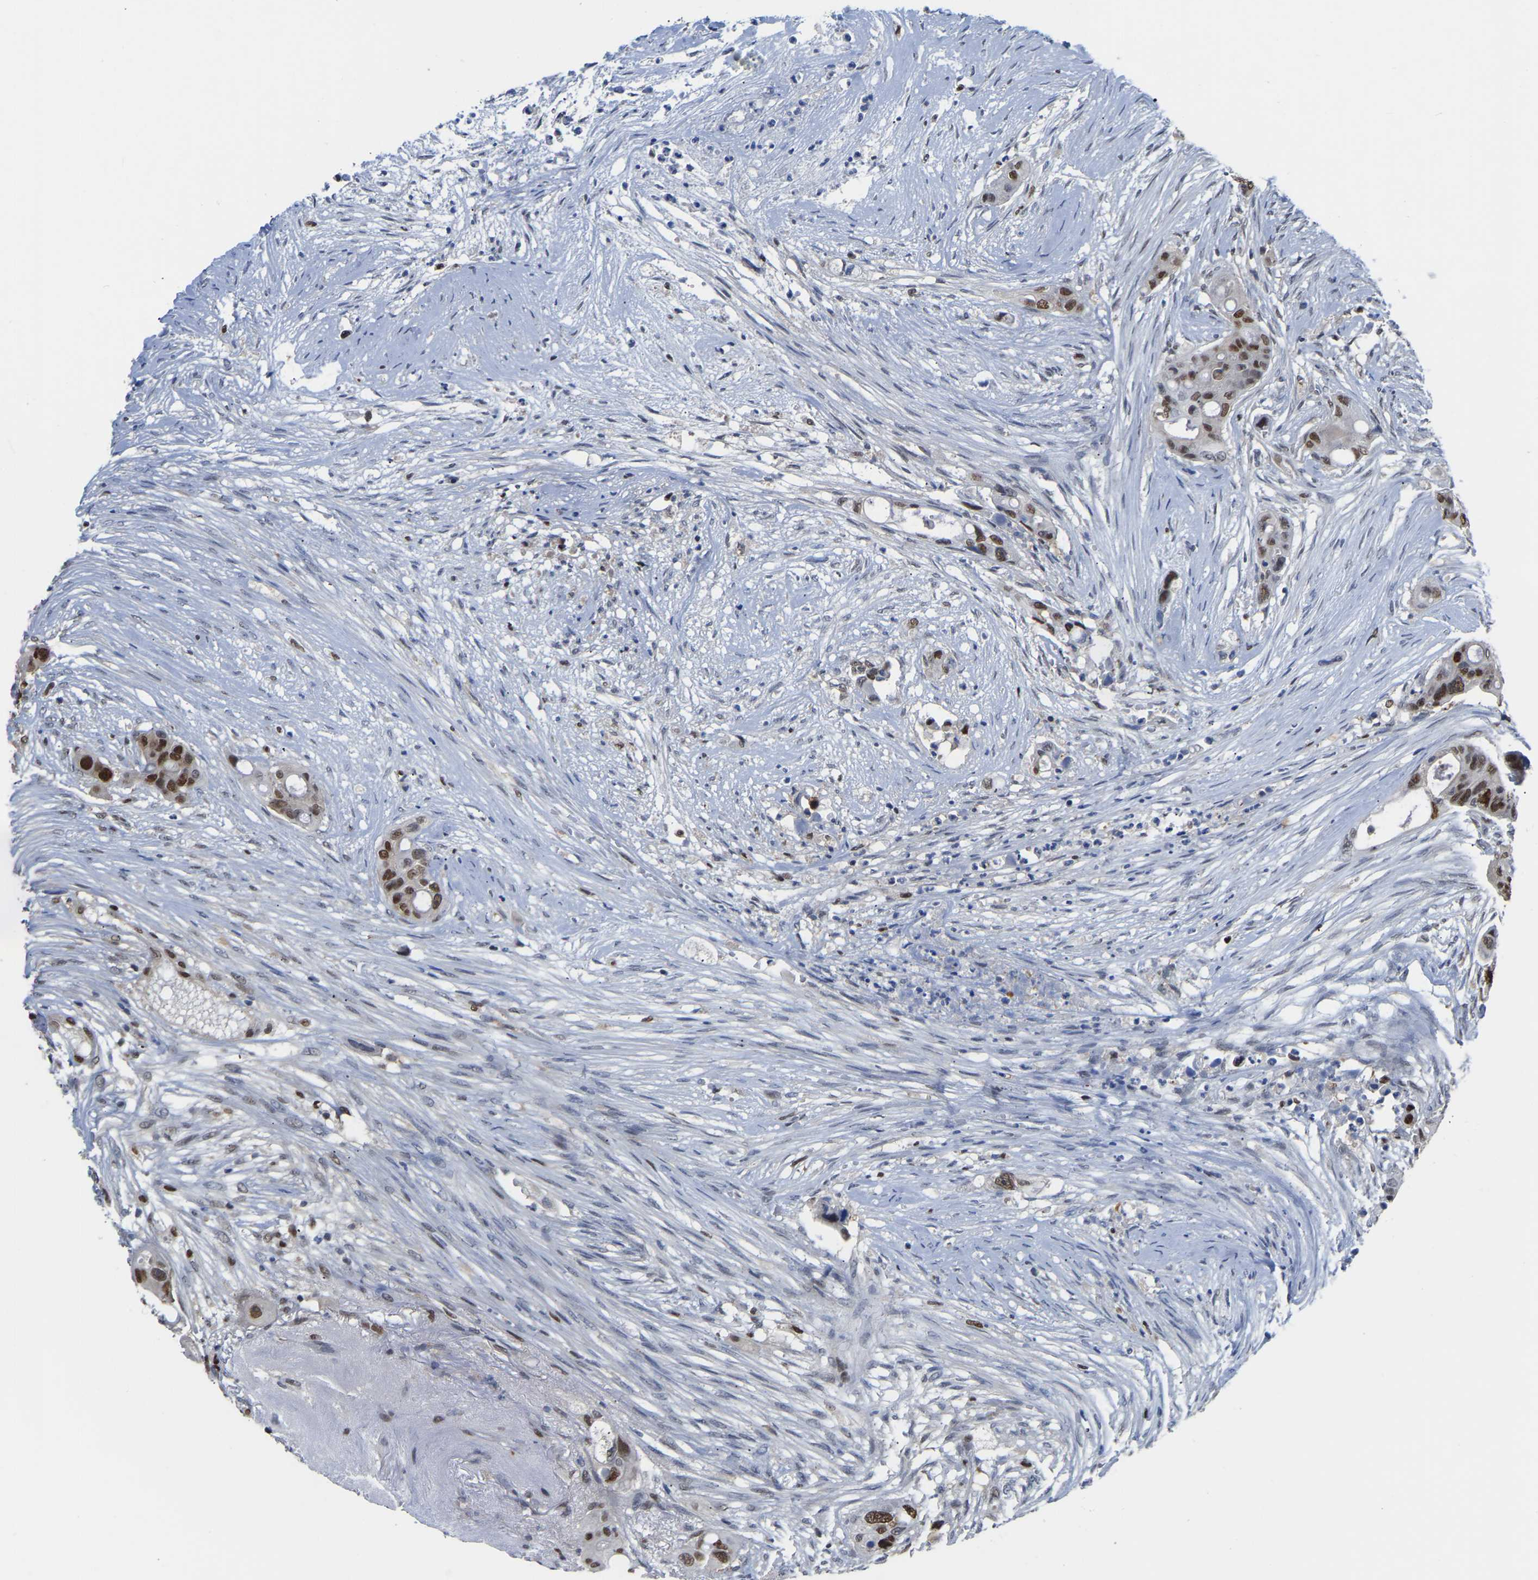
{"staining": {"intensity": "moderate", "quantity": ">75%", "location": "nuclear"}, "tissue": "colorectal cancer", "cell_type": "Tumor cells", "image_type": "cancer", "snomed": [{"axis": "morphology", "description": "Adenocarcinoma, NOS"}, {"axis": "topography", "description": "Colon"}], "caption": "This is a micrograph of immunohistochemistry (IHC) staining of adenocarcinoma (colorectal), which shows moderate staining in the nuclear of tumor cells.", "gene": "KLRG2", "patient": {"sex": "female", "age": 57}}